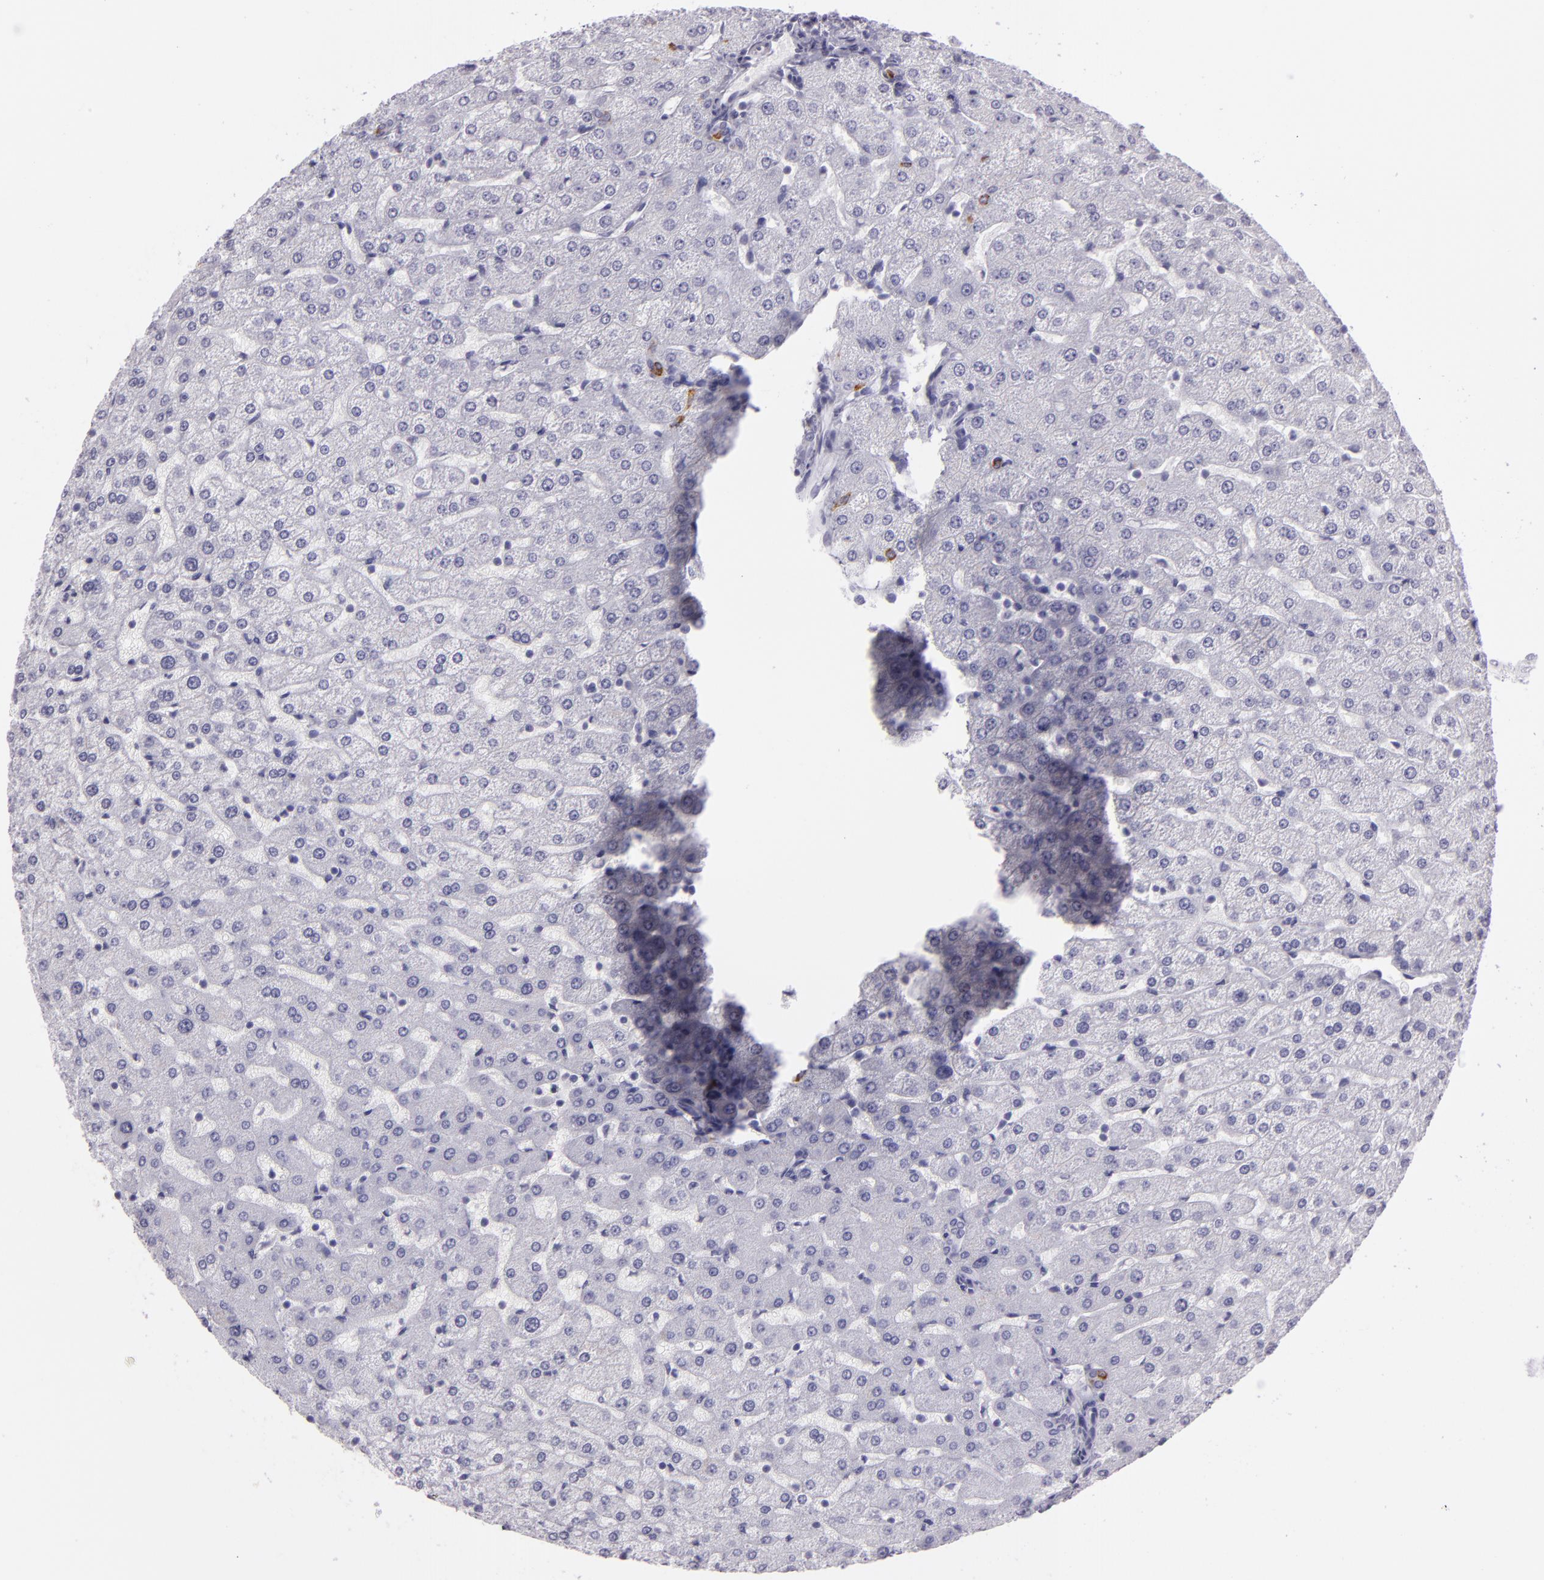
{"staining": {"intensity": "negative", "quantity": "none", "location": "none"}, "tissue": "liver", "cell_type": "Cholangiocytes", "image_type": "normal", "snomed": [{"axis": "morphology", "description": "Normal tissue, NOS"}, {"axis": "morphology", "description": "Fibrosis, NOS"}, {"axis": "topography", "description": "Liver"}], "caption": "The immunohistochemistry (IHC) image has no significant positivity in cholangiocytes of liver.", "gene": "MUC6", "patient": {"sex": "female", "age": 29}}